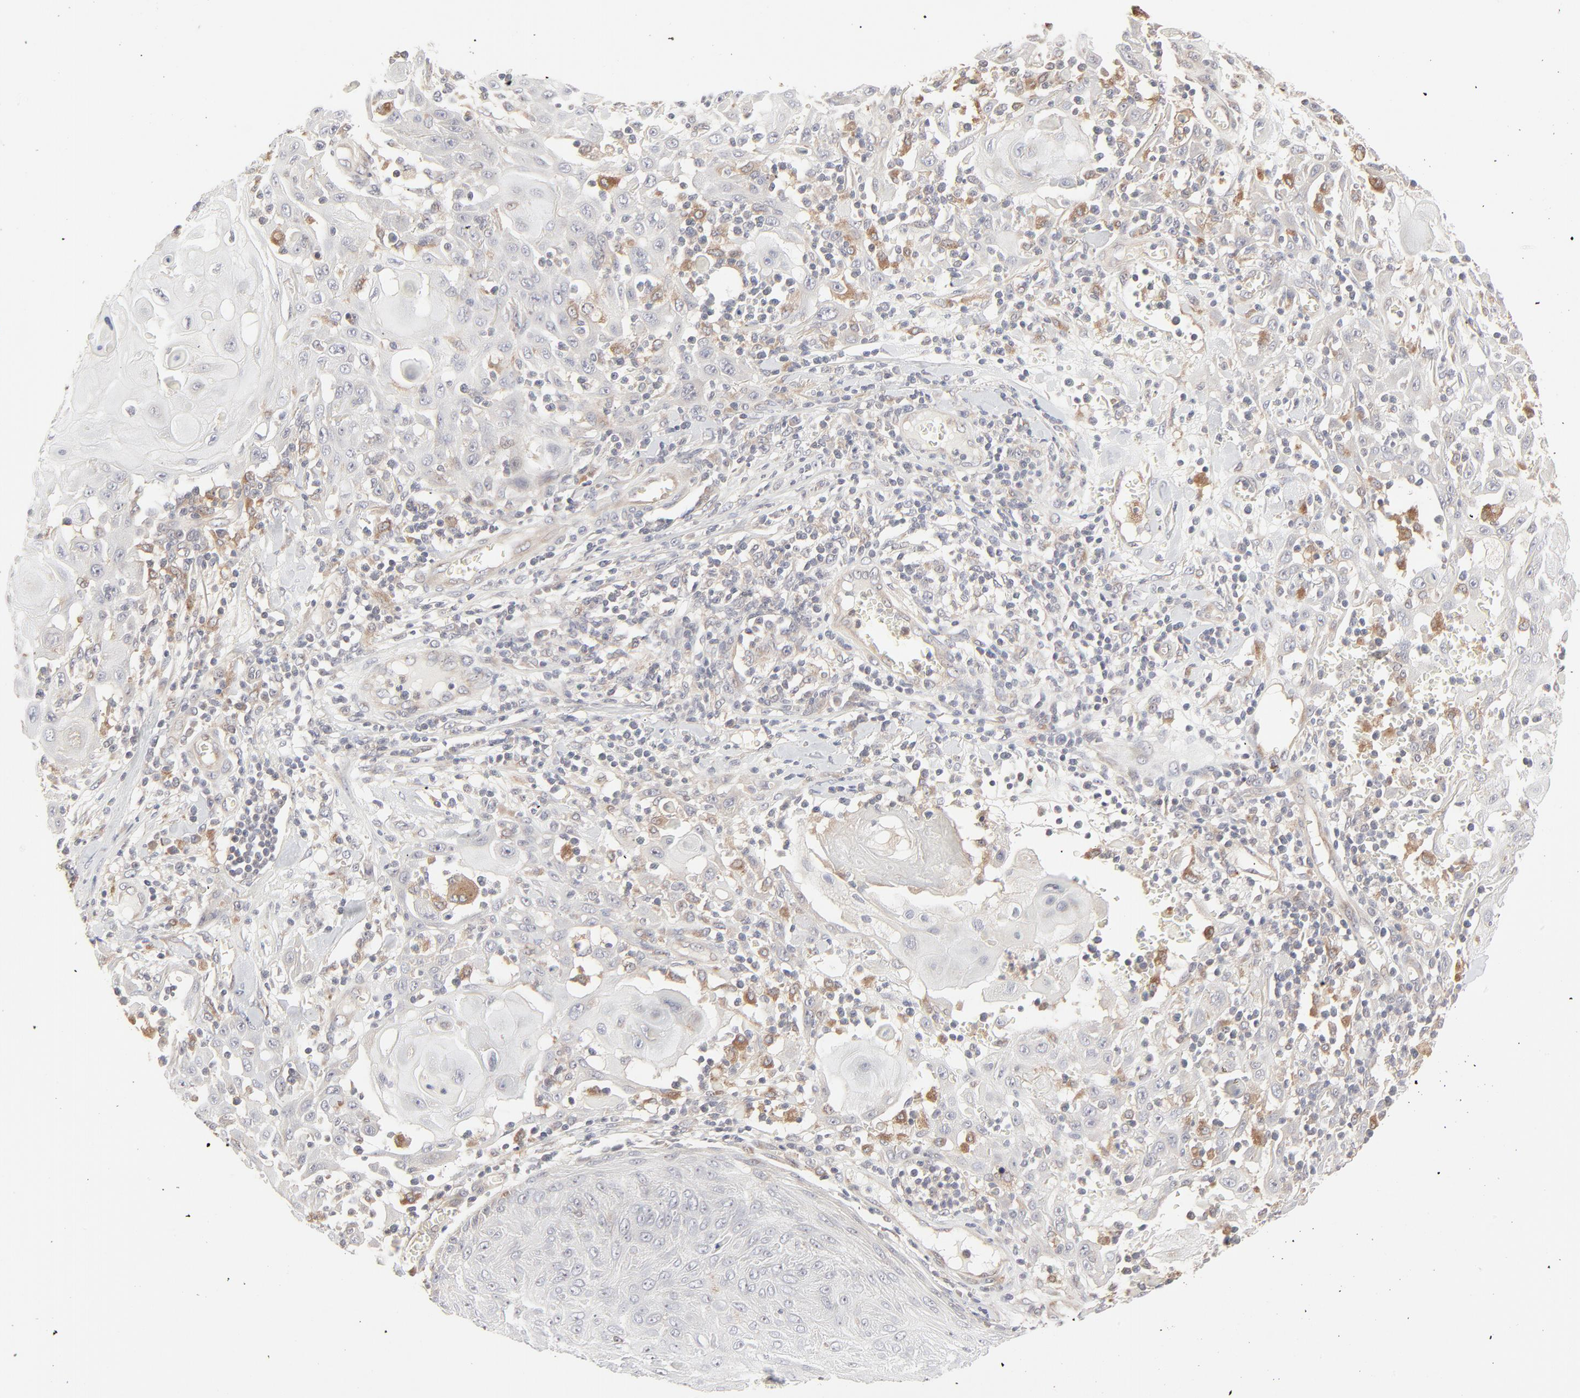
{"staining": {"intensity": "weak", "quantity": "<25%", "location": "cytoplasmic/membranous"}, "tissue": "skin cancer", "cell_type": "Tumor cells", "image_type": "cancer", "snomed": [{"axis": "morphology", "description": "Squamous cell carcinoma, NOS"}, {"axis": "topography", "description": "Skin"}], "caption": "IHC micrograph of neoplastic tissue: skin squamous cell carcinoma stained with DAB shows no significant protein expression in tumor cells.", "gene": "RAB5C", "patient": {"sex": "male", "age": 24}}